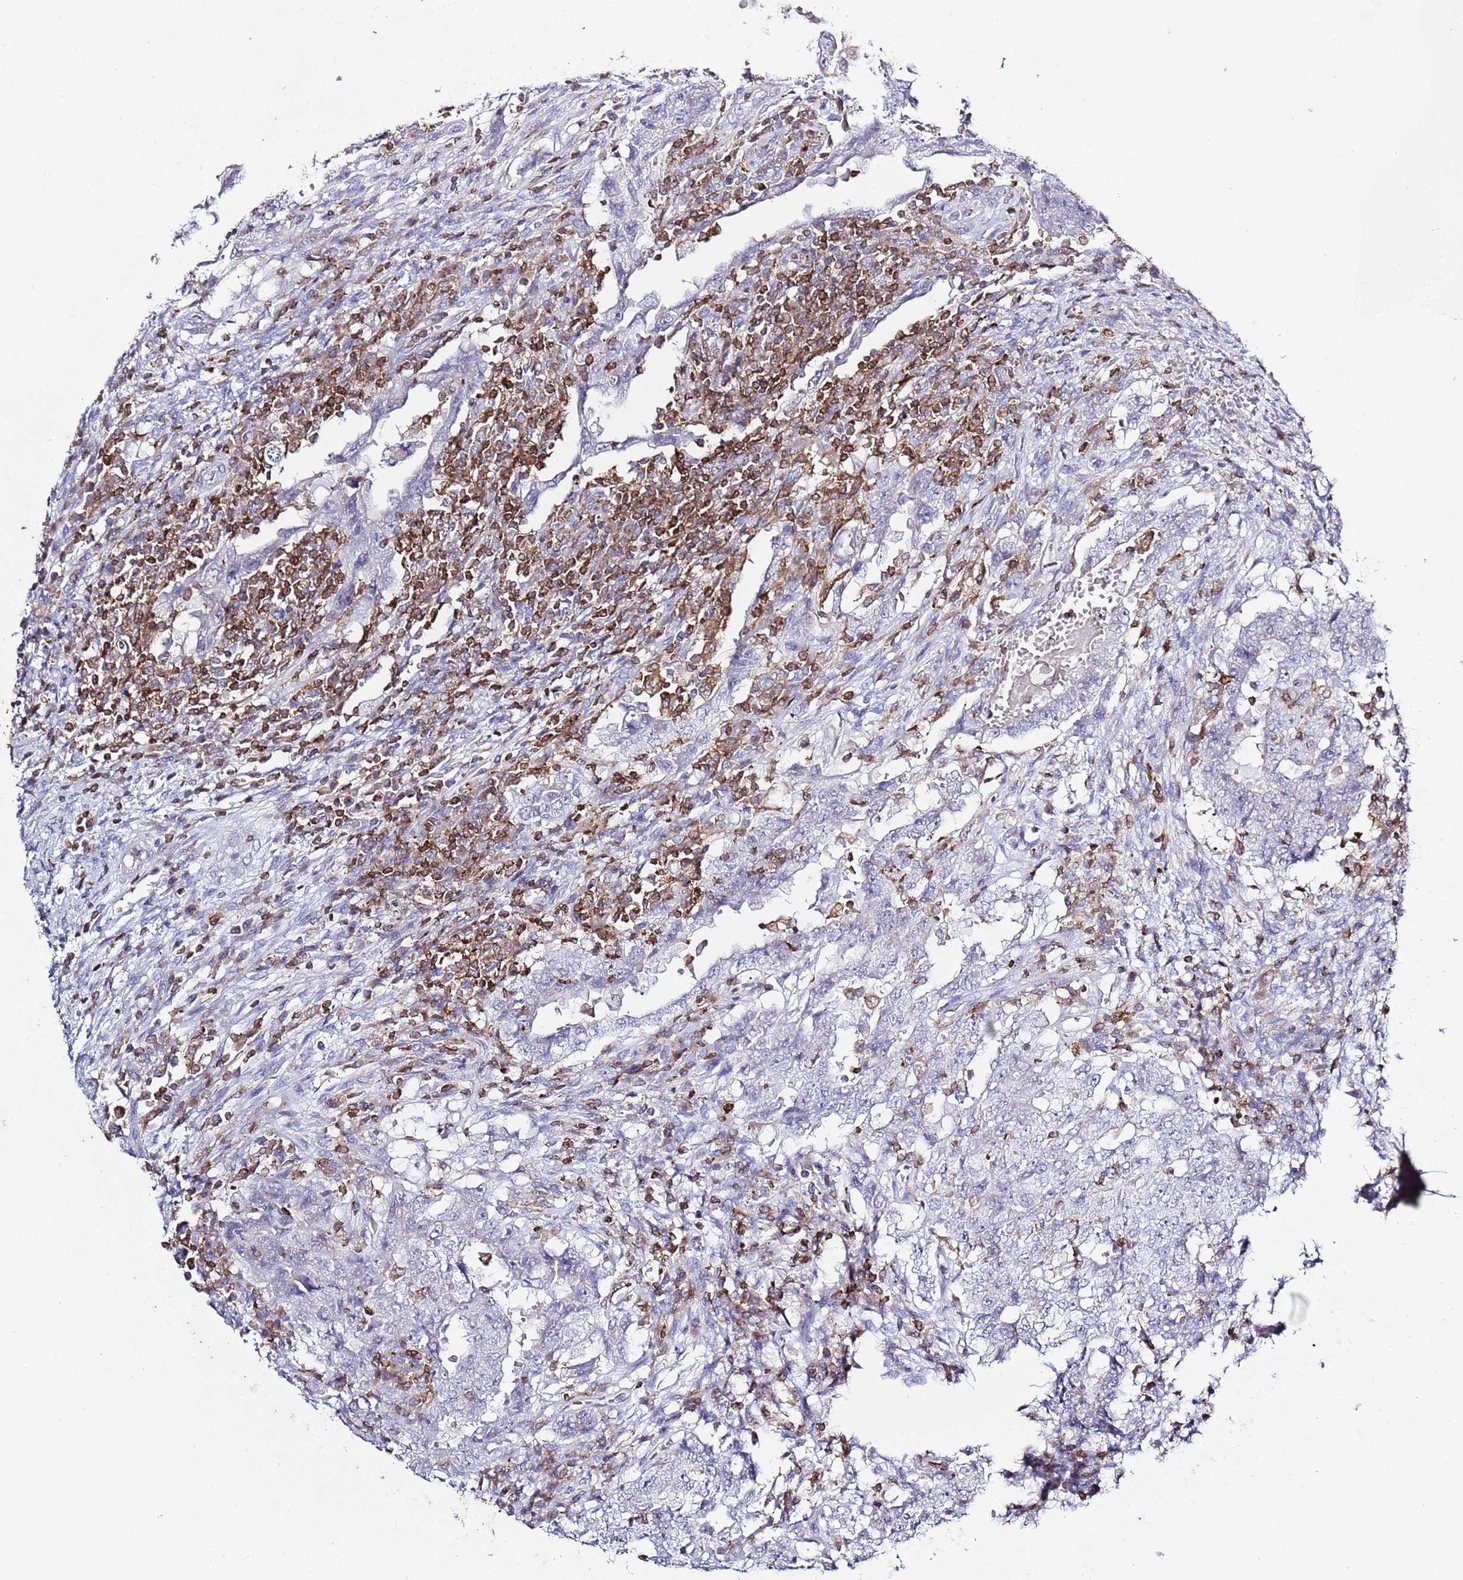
{"staining": {"intensity": "negative", "quantity": "none", "location": "none"}, "tissue": "testis cancer", "cell_type": "Tumor cells", "image_type": "cancer", "snomed": [{"axis": "morphology", "description": "Carcinoma, Embryonal, NOS"}, {"axis": "topography", "description": "Testis"}], "caption": "Tumor cells show no significant positivity in testis cancer (embryonal carcinoma).", "gene": "LPXN", "patient": {"sex": "male", "age": 26}}